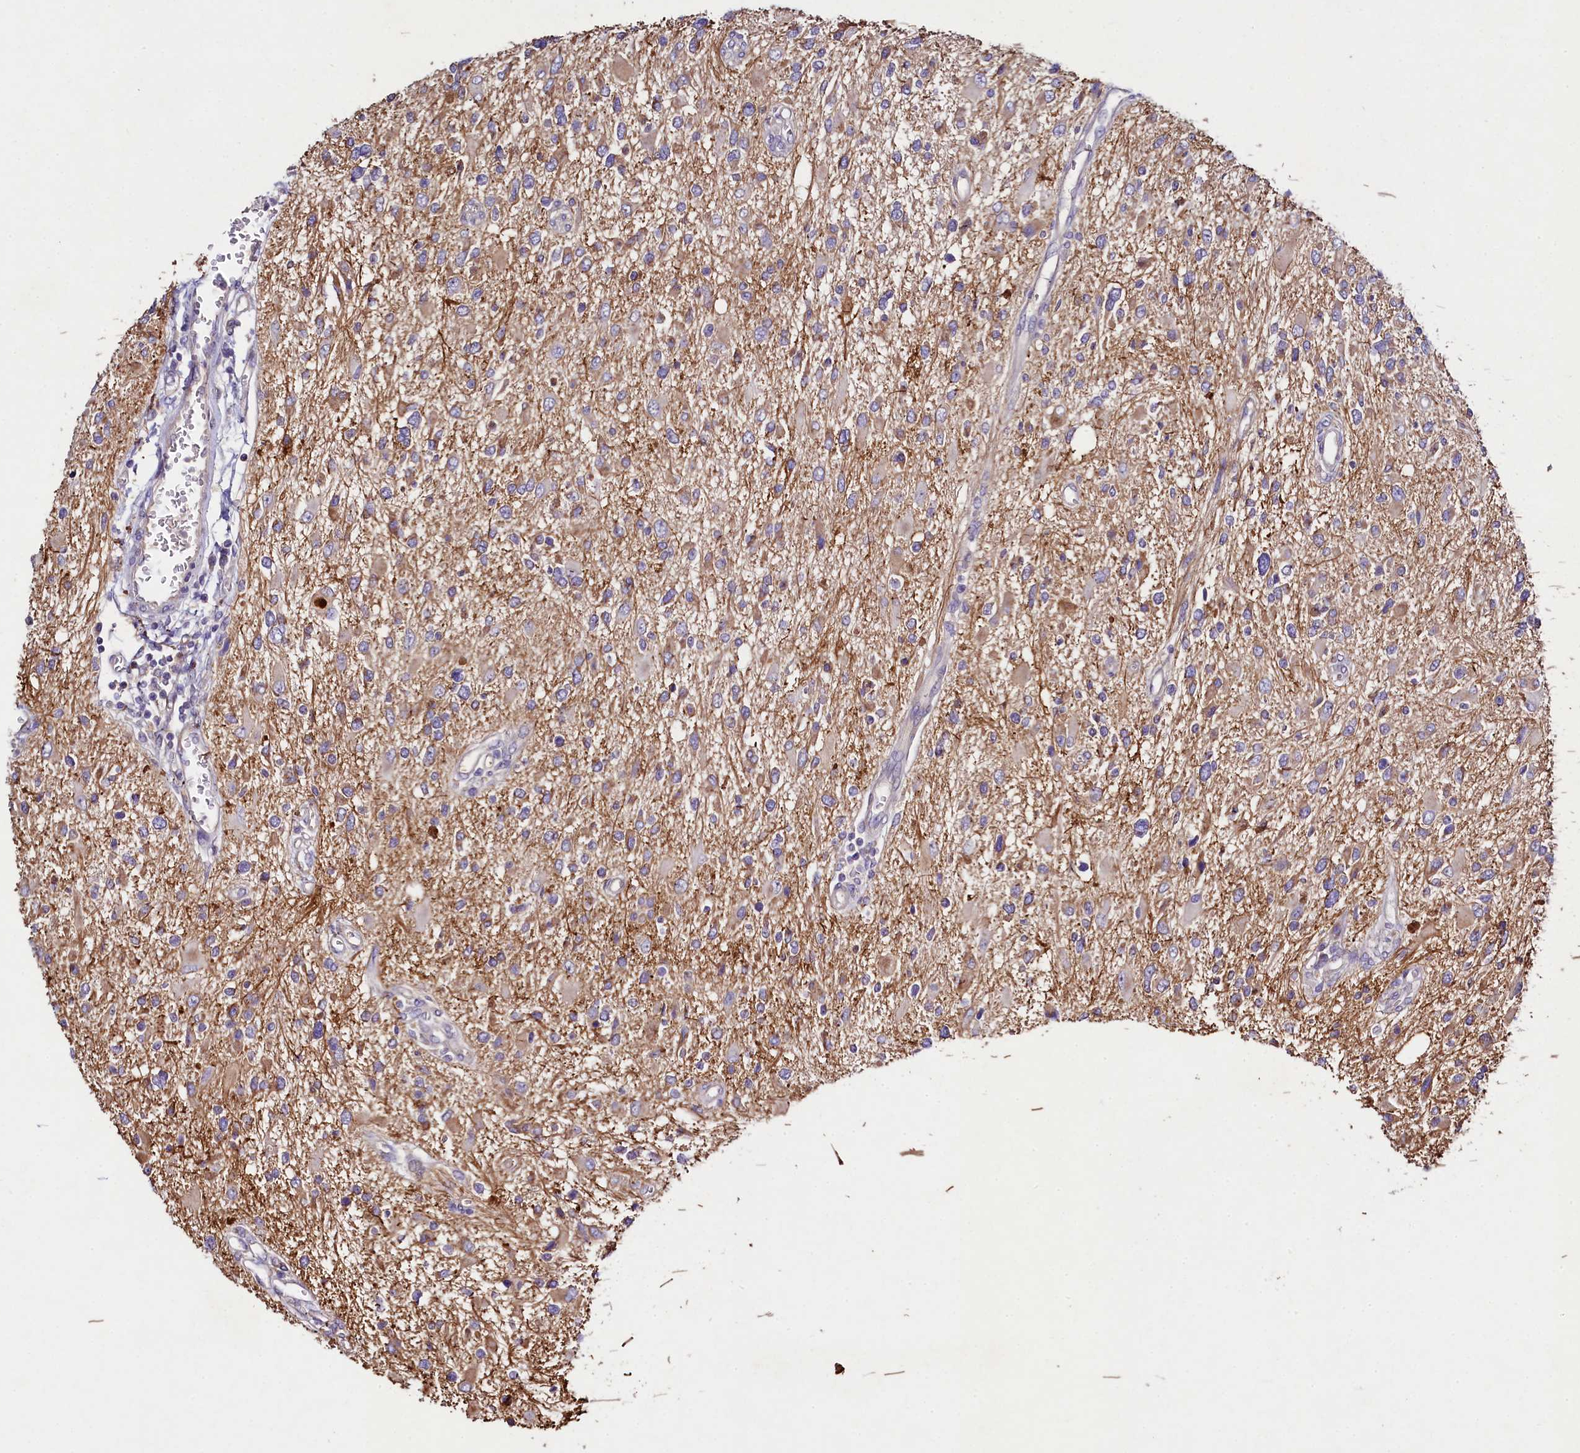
{"staining": {"intensity": "moderate", "quantity": "<25%", "location": "cytoplasmic/membranous"}, "tissue": "glioma", "cell_type": "Tumor cells", "image_type": "cancer", "snomed": [{"axis": "morphology", "description": "Glioma, malignant, High grade"}, {"axis": "topography", "description": "Brain"}], "caption": "Malignant glioma (high-grade) tissue reveals moderate cytoplasmic/membranous expression in approximately <25% of tumor cells, visualized by immunohistochemistry.", "gene": "FXYD6", "patient": {"sex": "male", "age": 53}}